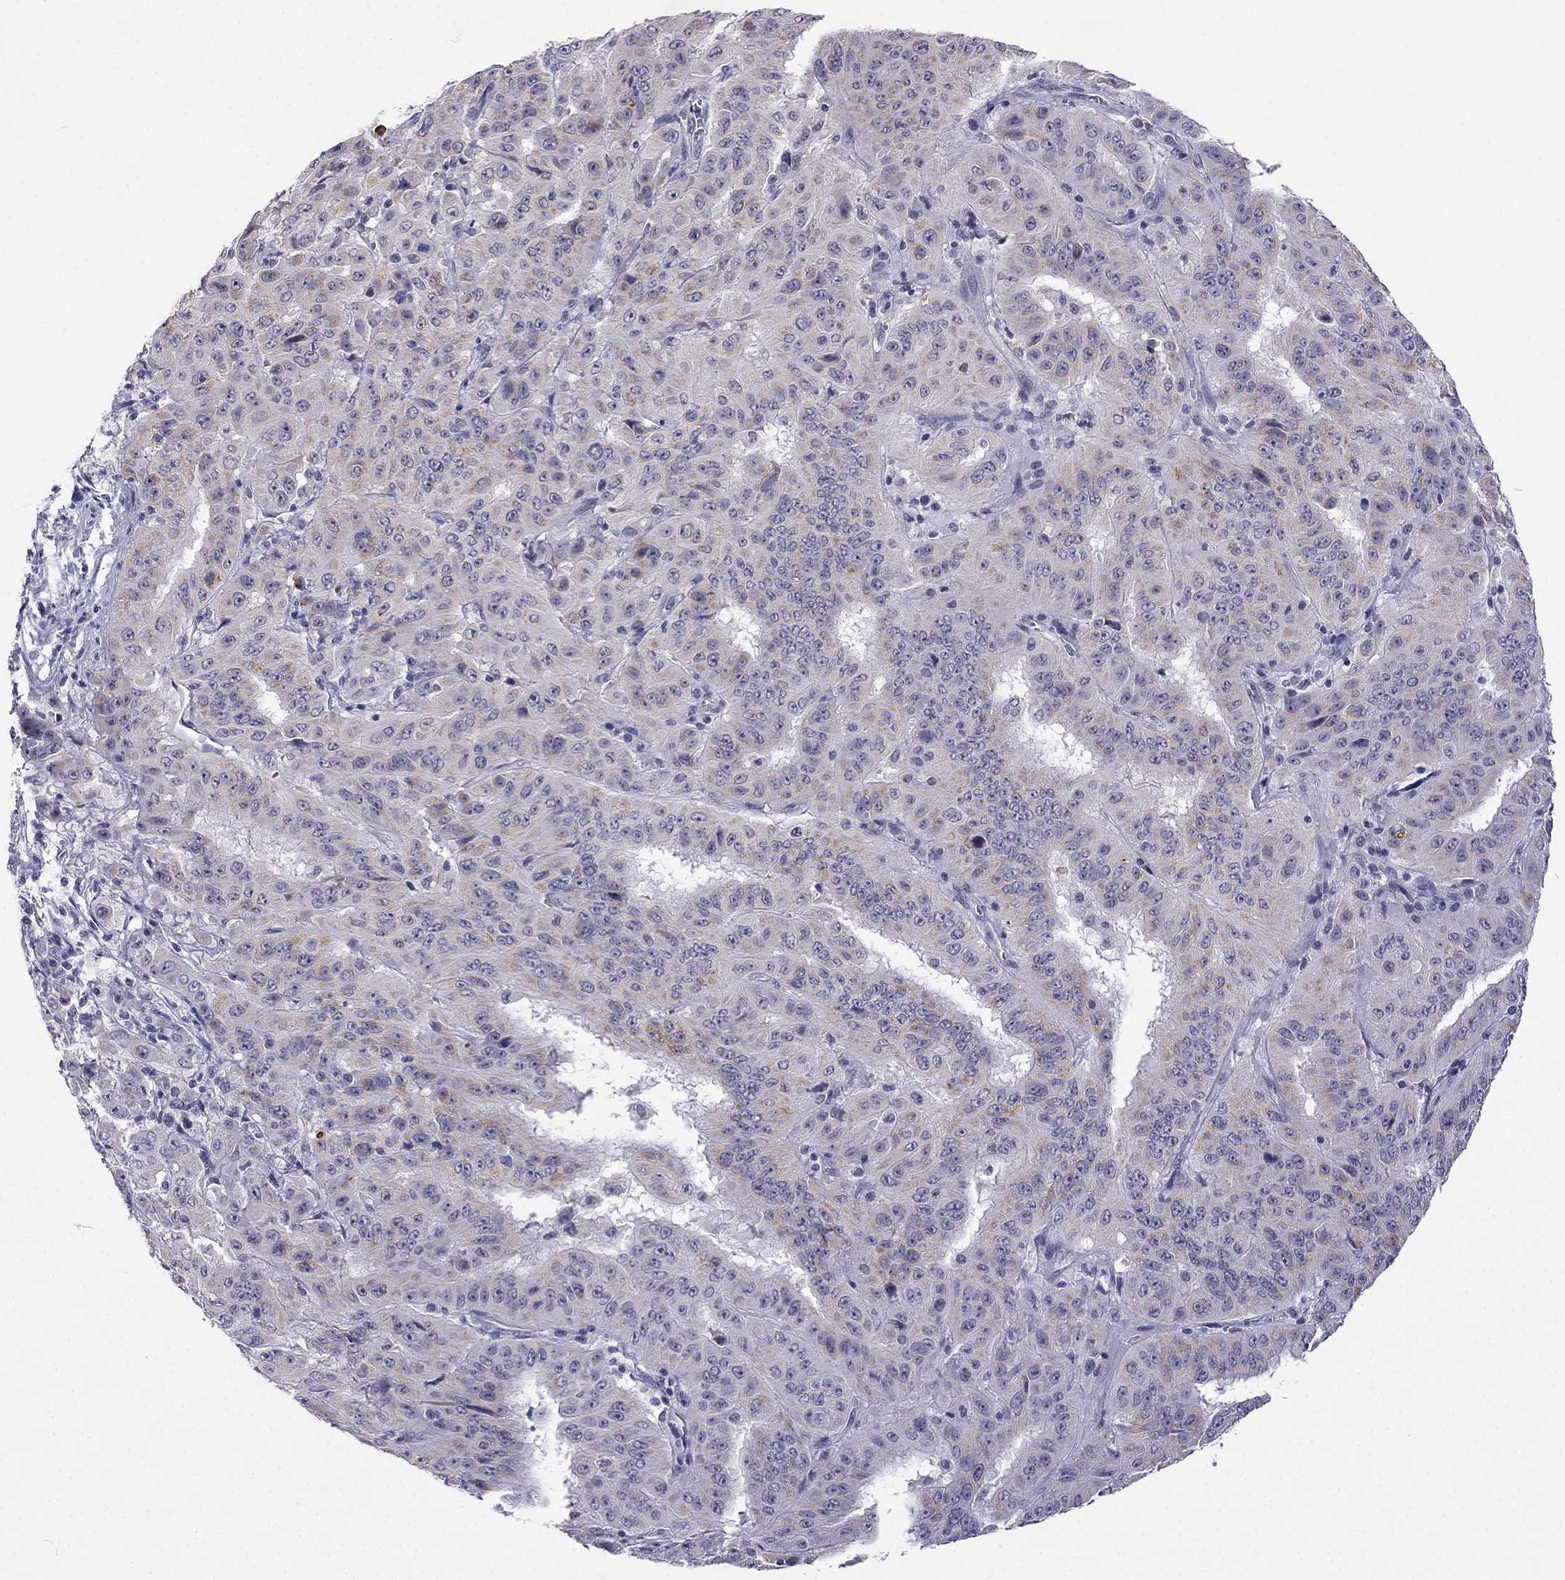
{"staining": {"intensity": "moderate", "quantity": "25%-75%", "location": "cytoplasmic/membranous"}, "tissue": "pancreatic cancer", "cell_type": "Tumor cells", "image_type": "cancer", "snomed": [{"axis": "morphology", "description": "Adenocarcinoma, NOS"}, {"axis": "topography", "description": "Pancreas"}], "caption": "Immunohistochemistry (DAB) staining of human adenocarcinoma (pancreatic) demonstrates moderate cytoplasmic/membranous protein expression in about 25%-75% of tumor cells.", "gene": "C5orf49", "patient": {"sex": "male", "age": 63}}